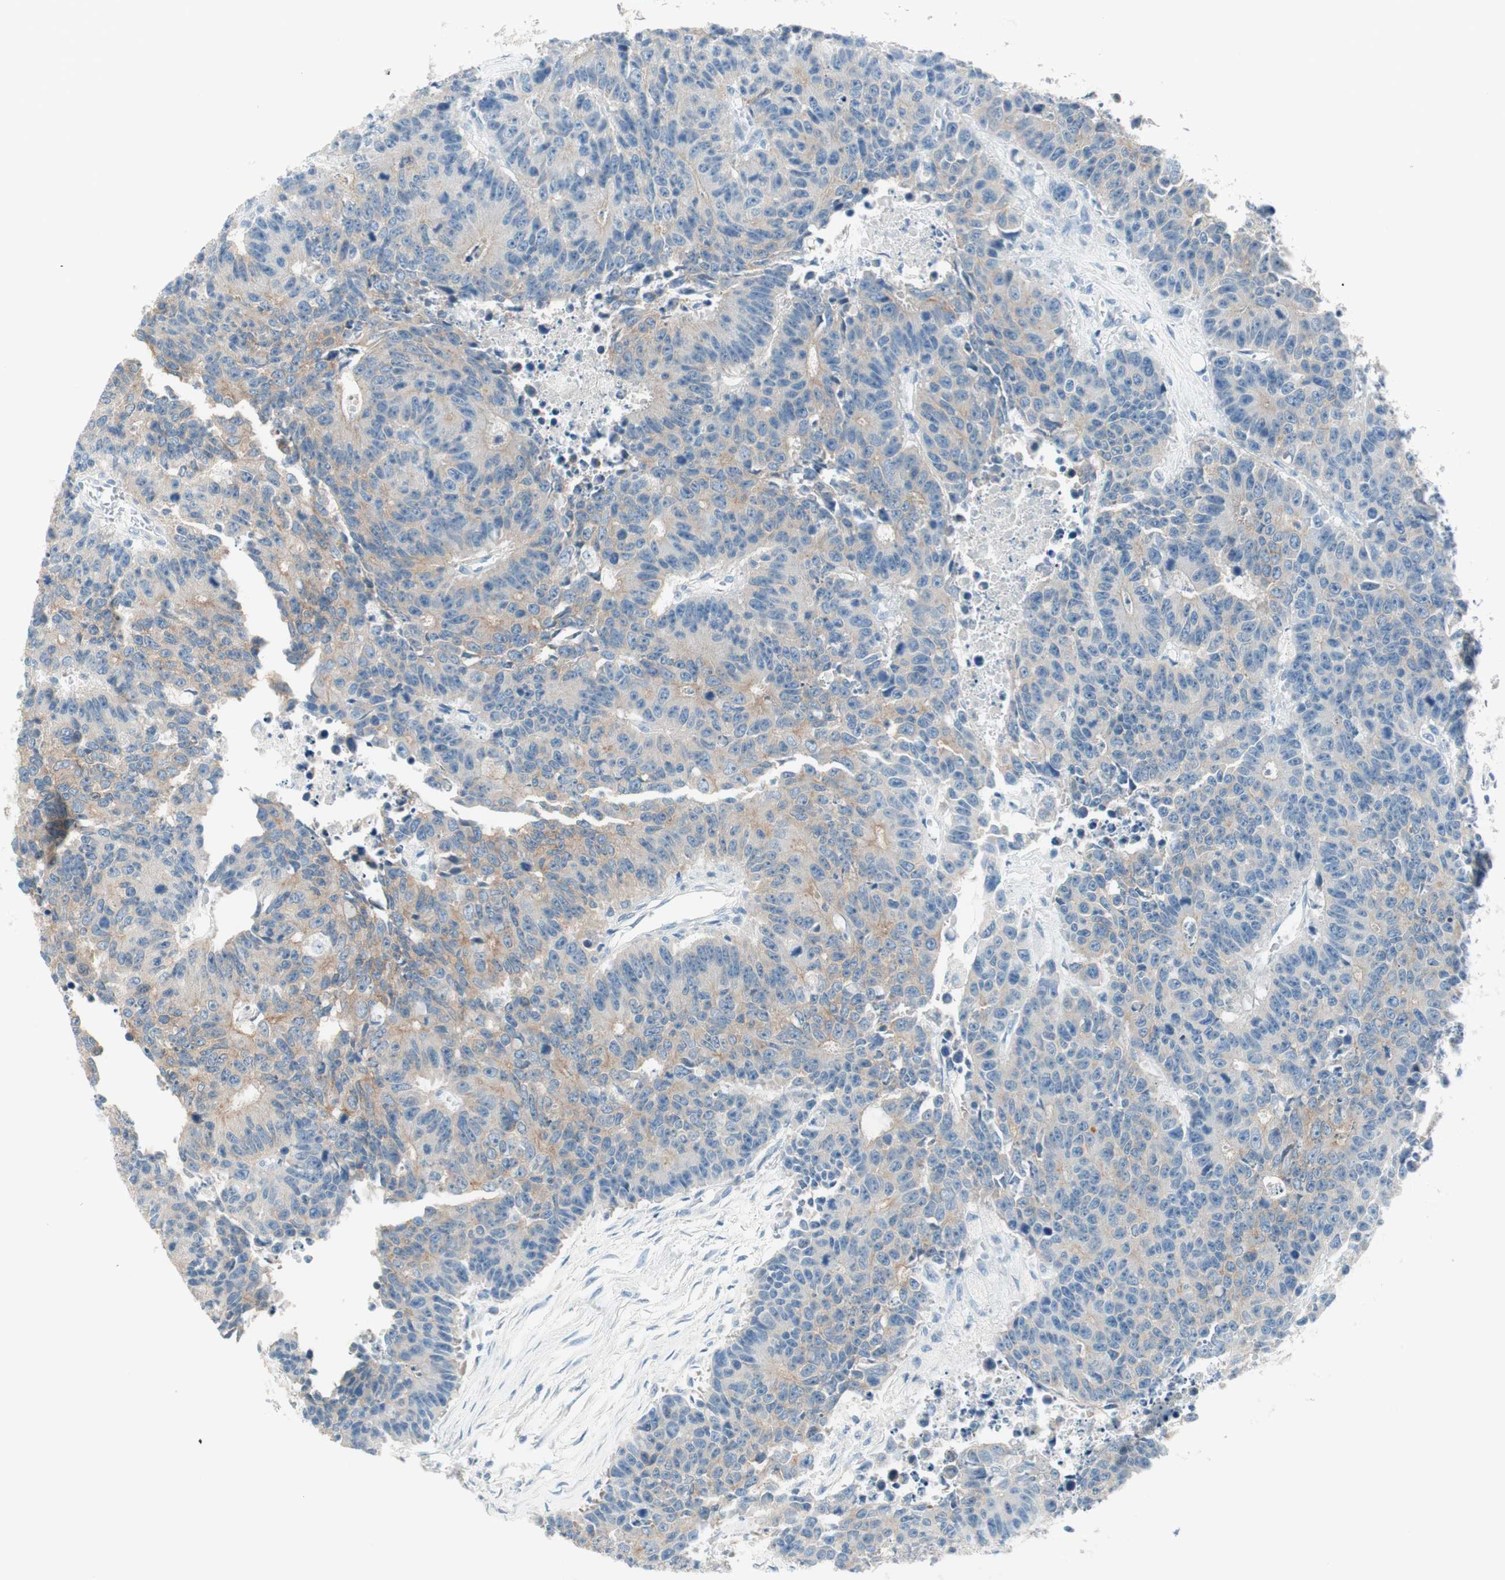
{"staining": {"intensity": "weak", "quantity": ">75%", "location": "cytoplasmic/membranous"}, "tissue": "colorectal cancer", "cell_type": "Tumor cells", "image_type": "cancer", "snomed": [{"axis": "morphology", "description": "Adenocarcinoma, NOS"}, {"axis": "topography", "description": "Colon"}], "caption": "This micrograph demonstrates adenocarcinoma (colorectal) stained with IHC to label a protein in brown. The cytoplasmic/membranous of tumor cells show weak positivity for the protein. Nuclei are counter-stained blue.", "gene": "GNAO1", "patient": {"sex": "female", "age": 86}}